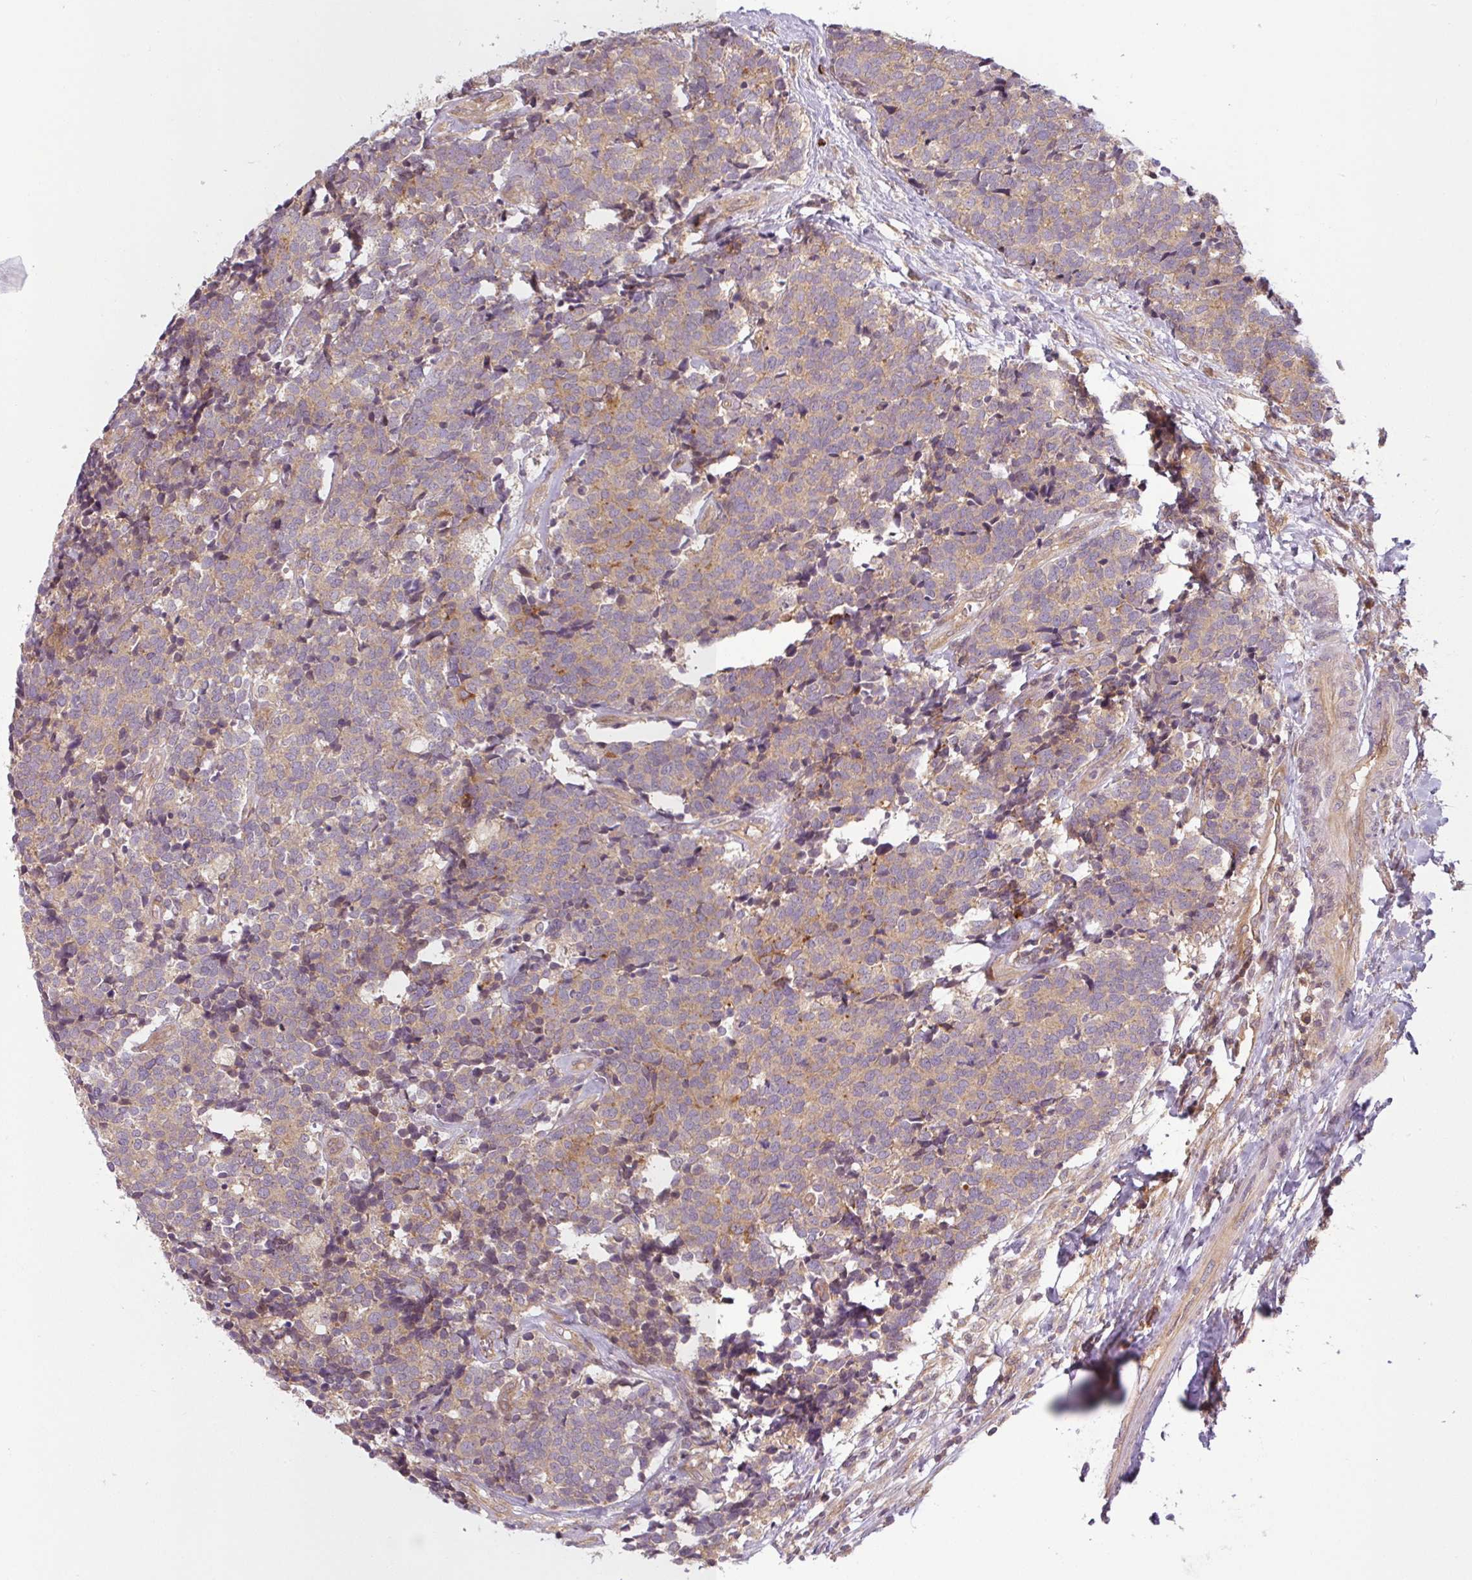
{"staining": {"intensity": "weak", "quantity": ">75%", "location": "cytoplasmic/membranous"}, "tissue": "carcinoid", "cell_type": "Tumor cells", "image_type": "cancer", "snomed": [{"axis": "morphology", "description": "Carcinoid, malignant, NOS"}, {"axis": "topography", "description": "Skin"}], "caption": "Human carcinoid stained for a protein (brown) exhibits weak cytoplasmic/membranous positive staining in about >75% of tumor cells.", "gene": "RNF31", "patient": {"sex": "female", "age": 79}}